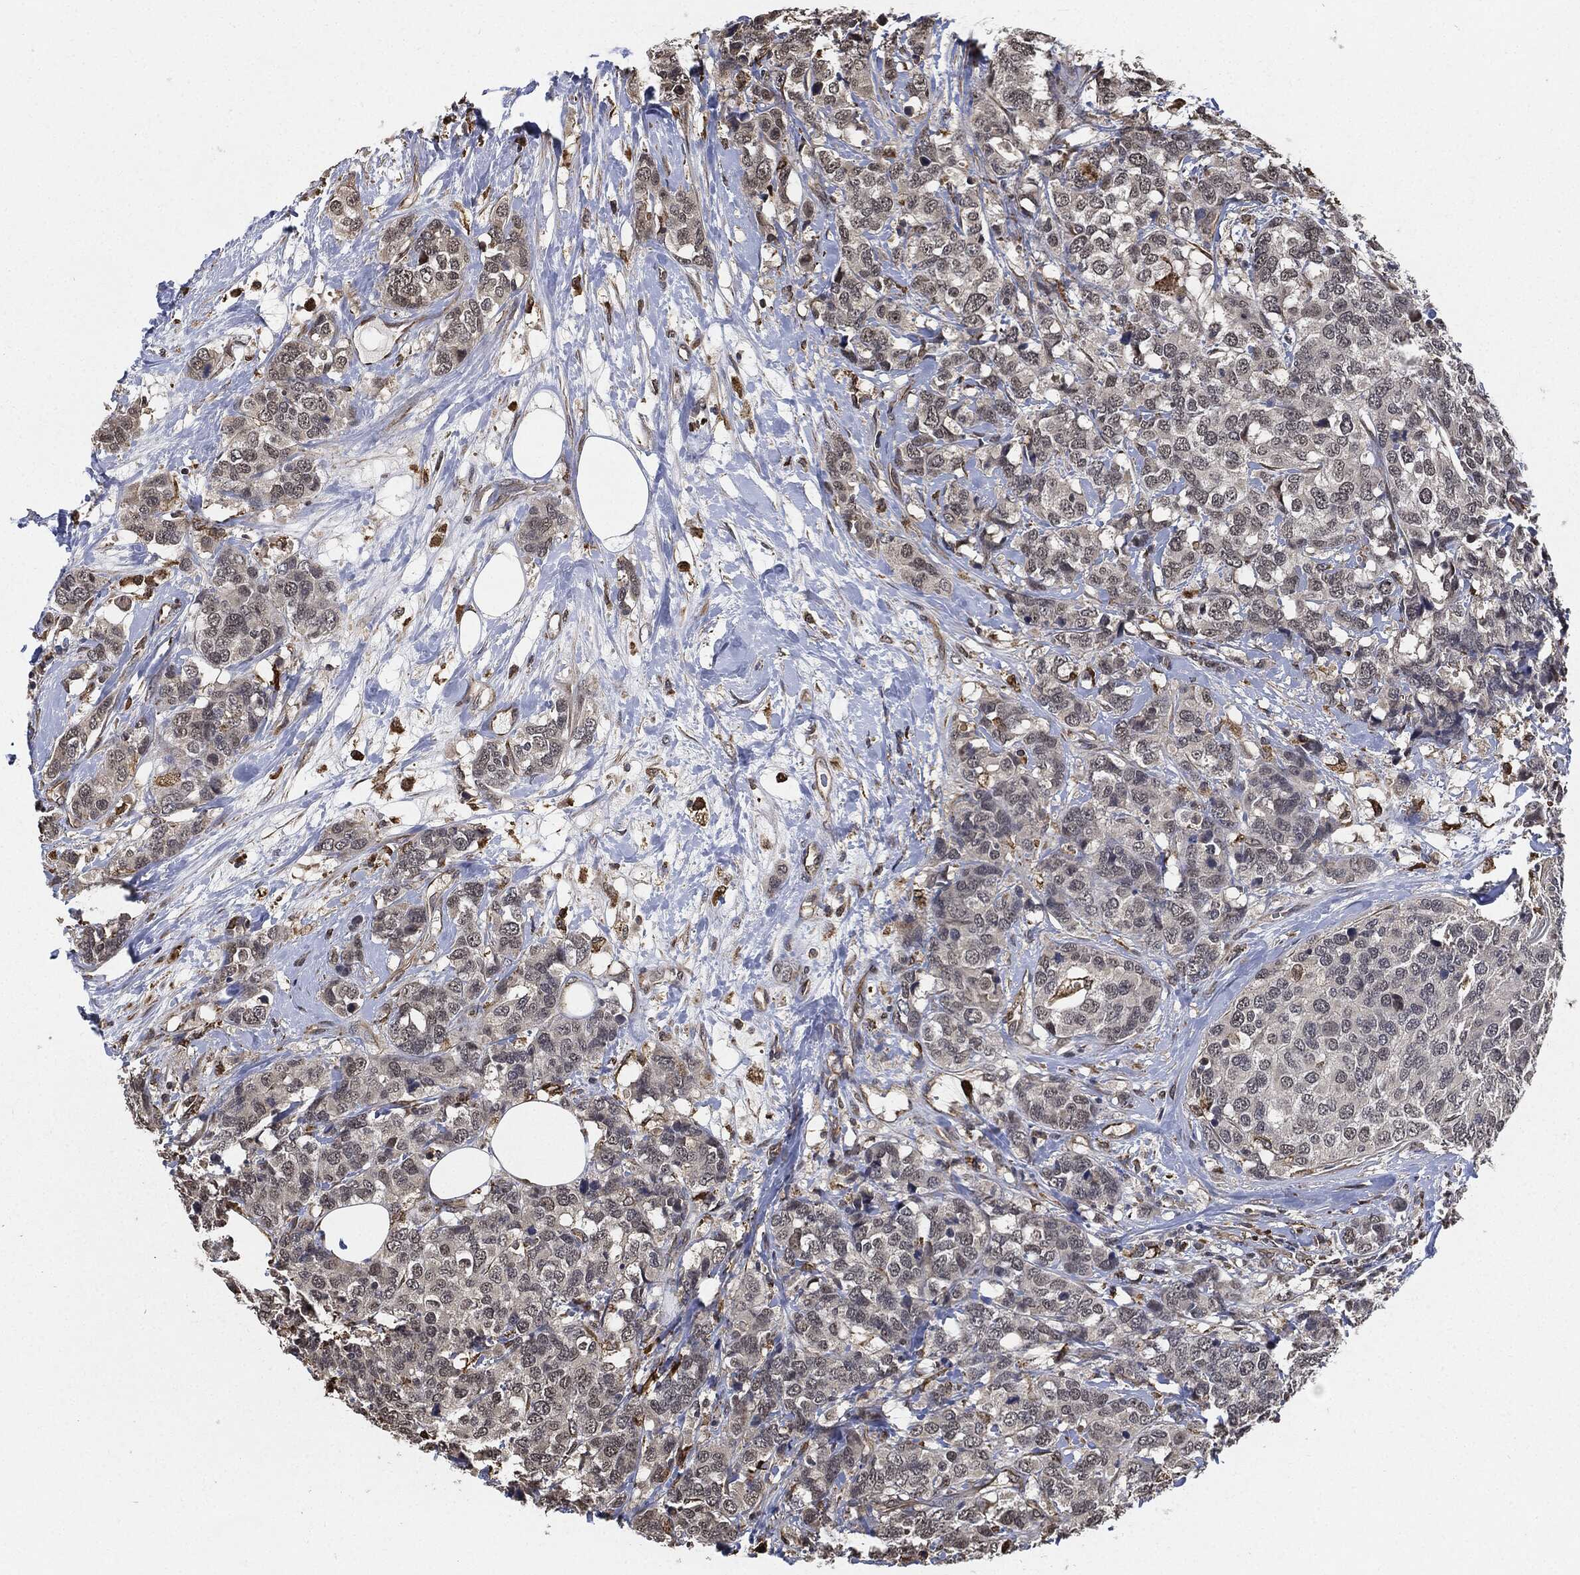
{"staining": {"intensity": "negative", "quantity": "none", "location": "none"}, "tissue": "breast cancer", "cell_type": "Tumor cells", "image_type": "cancer", "snomed": [{"axis": "morphology", "description": "Lobular carcinoma"}, {"axis": "topography", "description": "Breast"}], "caption": "DAB (3,3'-diaminobenzidine) immunohistochemical staining of human lobular carcinoma (breast) displays no significant positivity in tumor cells.", "gene": "S100A9", "patient": {"sex": "female", "age": 59}}